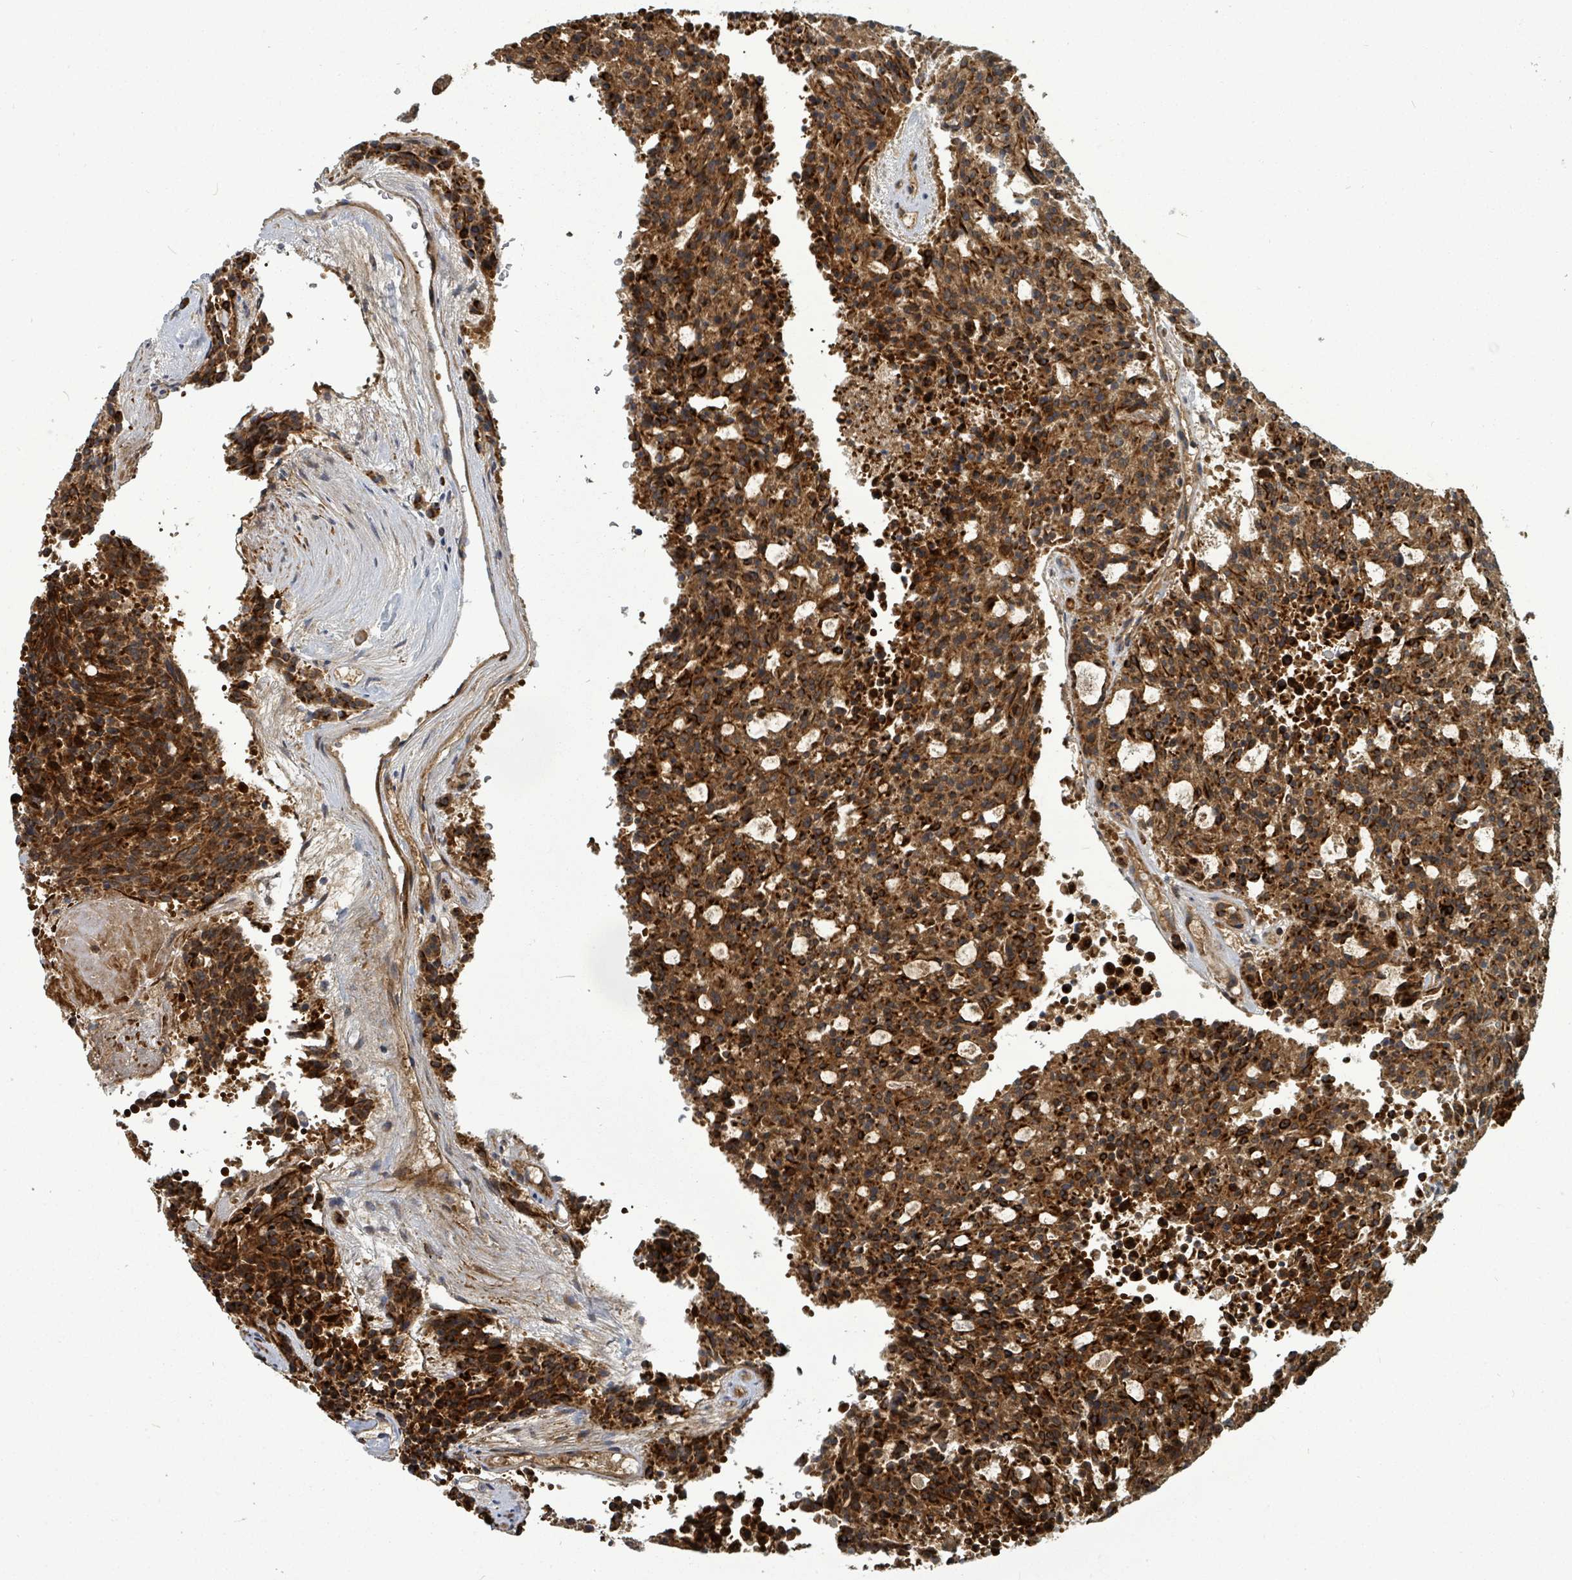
{"staining": {"intensity": "strong", "quantity": ">75%", "location": "cytoplasmic/membranous"}, "tissue": "carcinoid", "cell_type": "Tumor cells", "image_type": "cancer", "snomed": [{"axis": "morphology", "description": "Carcinoid, malignant, NOS"}, {"axis": "topography", "description": "Pancreas"}], "caption": "Immunohistochemistry (IHC) (DAB (3,3'-diaminobenzidine)) staining of carcinoid (malignant) demonstrates strong cytoplasmic/membranous protein positivity in about >75% of tumor cells.", "gene": "TRDMT1", "patient": {"sex": "female", "age": 54}}